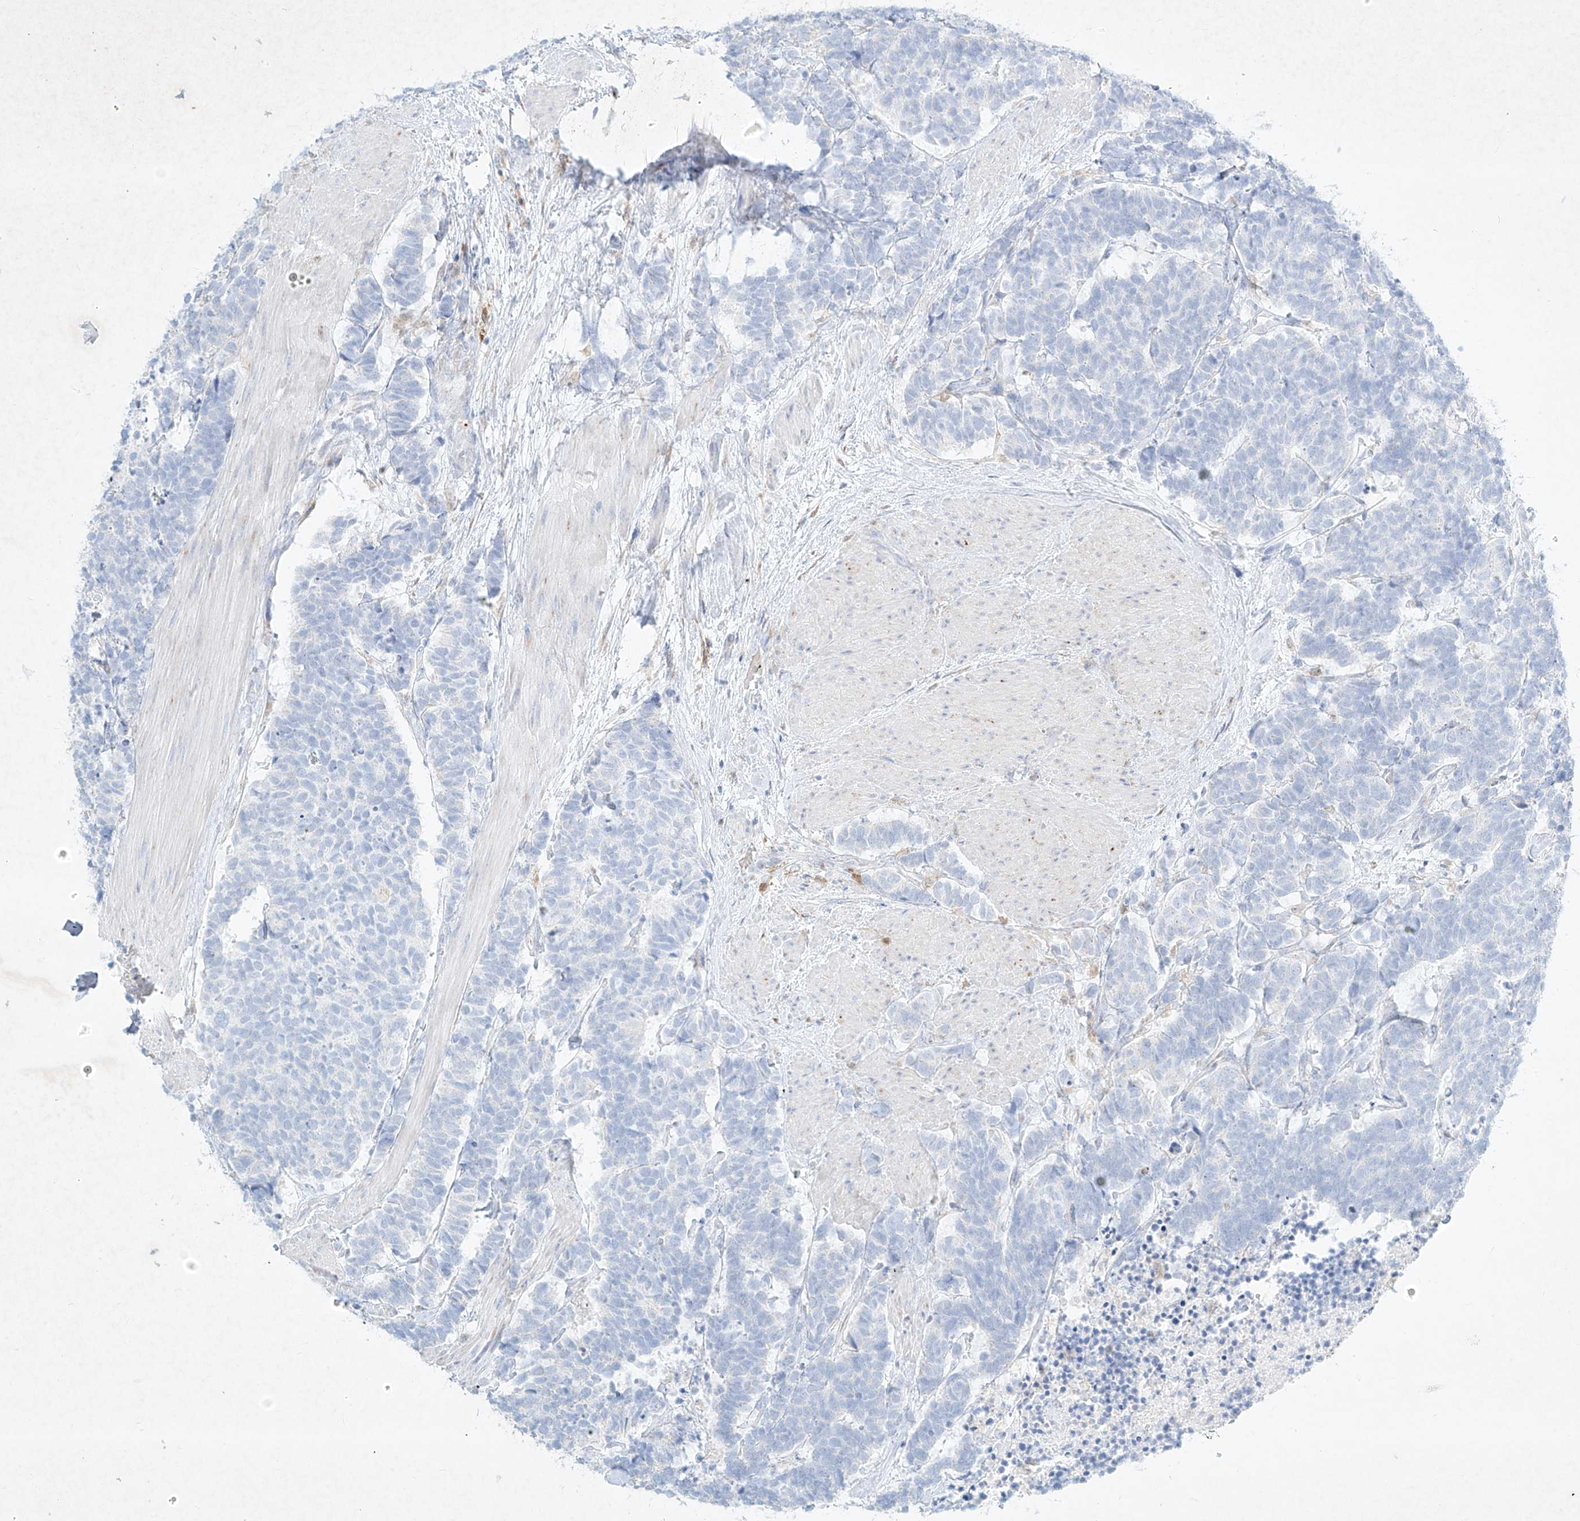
{"staining": {"intensity": "negative", "quantity": "none", "location": "none"}, "tissue": "carcinoid", "cell_type": "Tumor cells", "image_type": "cancer", "snomed": [{"axis": "morphology", "description": "Carcinoma, NOS"}, {"axis": "morphology", "description": "Carcinoid, malignant, NOS"}, {"axis": "topography", "description": "Urinary bladder"}], "caption": "DAB immunohistochemical staining of human carcinoid exhibits no significant expression in tumor cells.", "gene": "PLEK", "patient": {"sex": "male", "age": 57}}